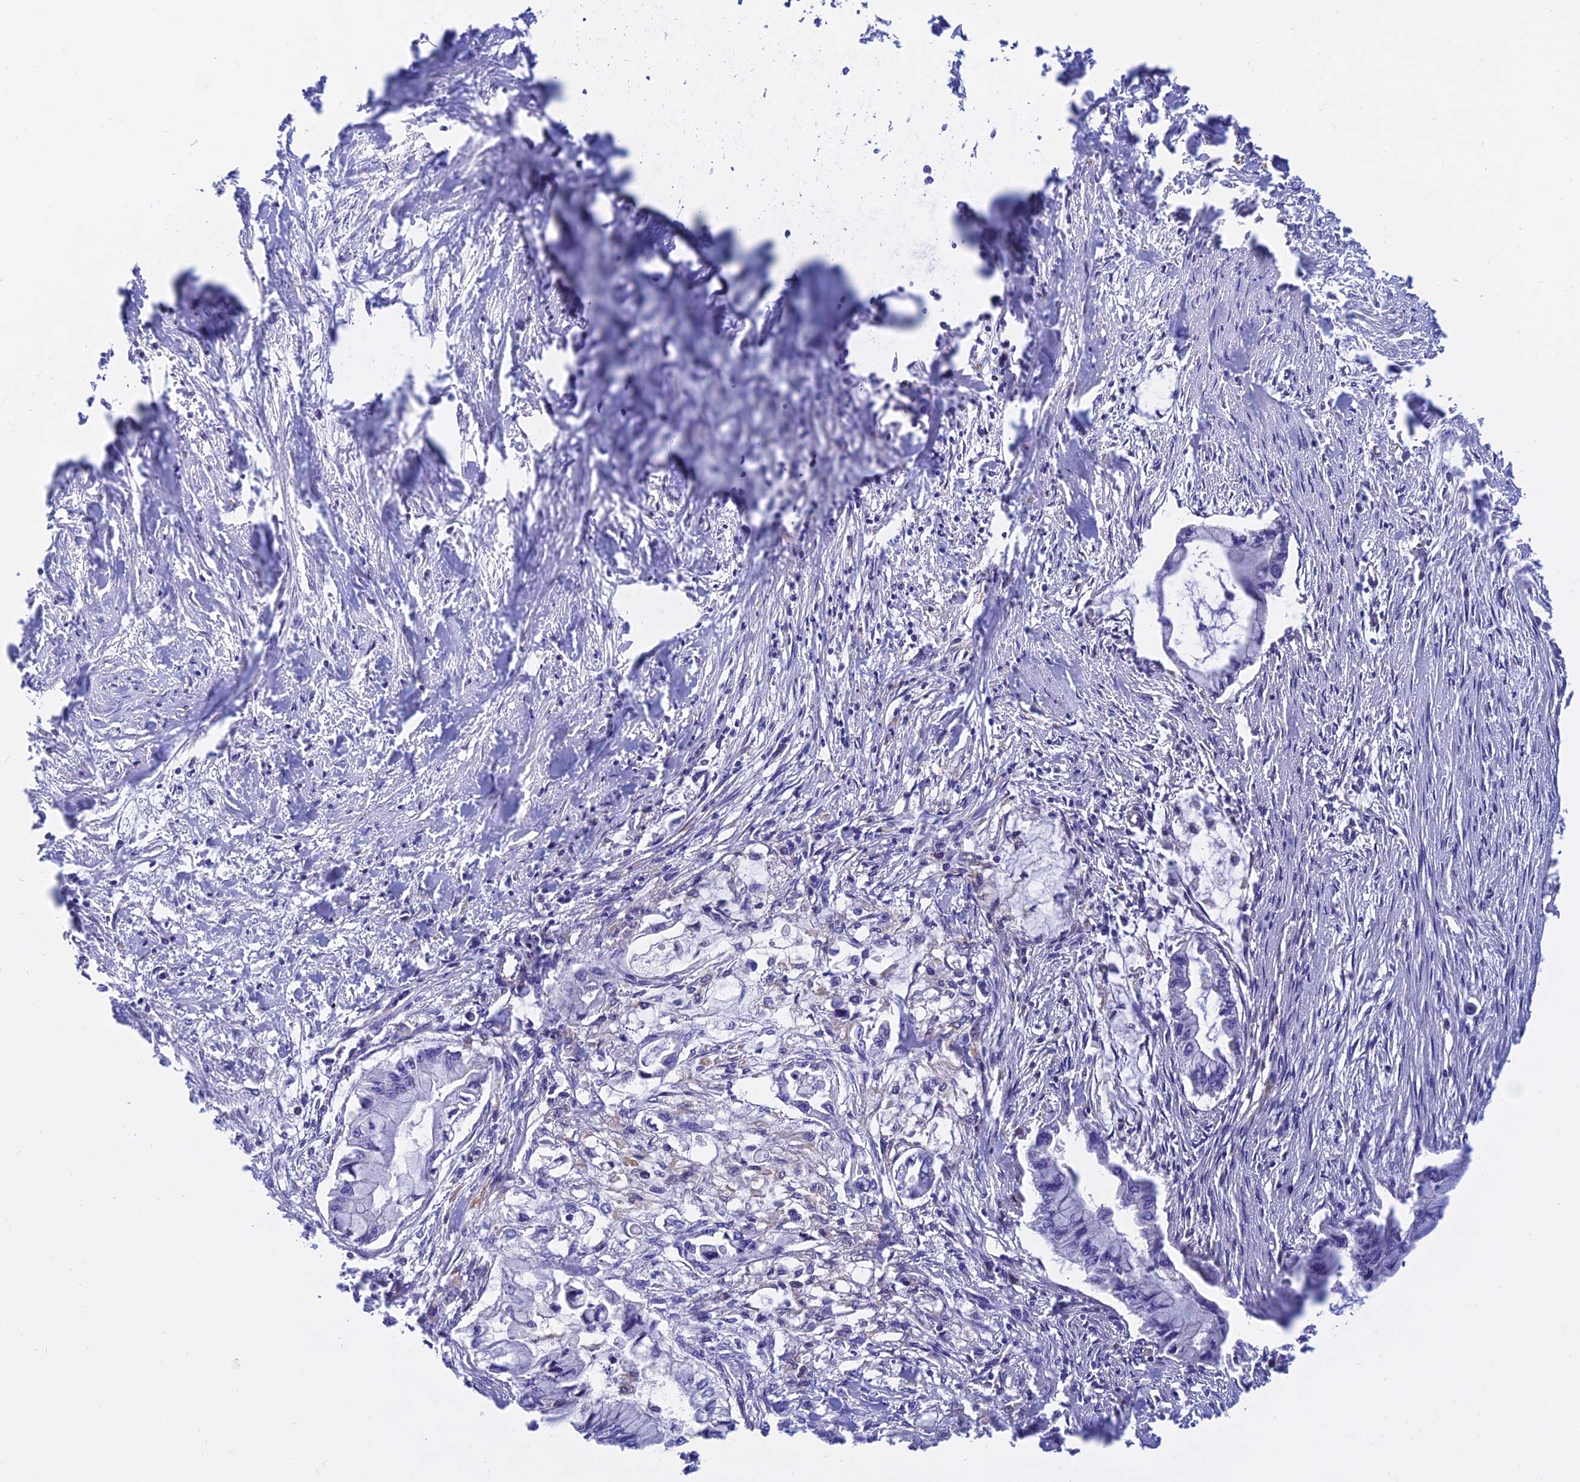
{"staining": {"intensity": "negative", "quantity": "none", "location": "none"}, "tissue": "pancreatic cancer", "cell_type": "Tumor cells", "image_type": "cancer", "snomed": [{"axis": "morphology", "description": "Adenocarcinoma, NOS"}, {"axis": "topography", "description": "Pancreas"}], "caption": "Immunohistochemical staining of human adenocarcinoma (pancreatic) shows no significant positivity in tumor cells.", "gene": "CDK18", "patient": {"sex": "male", "age": 48}}